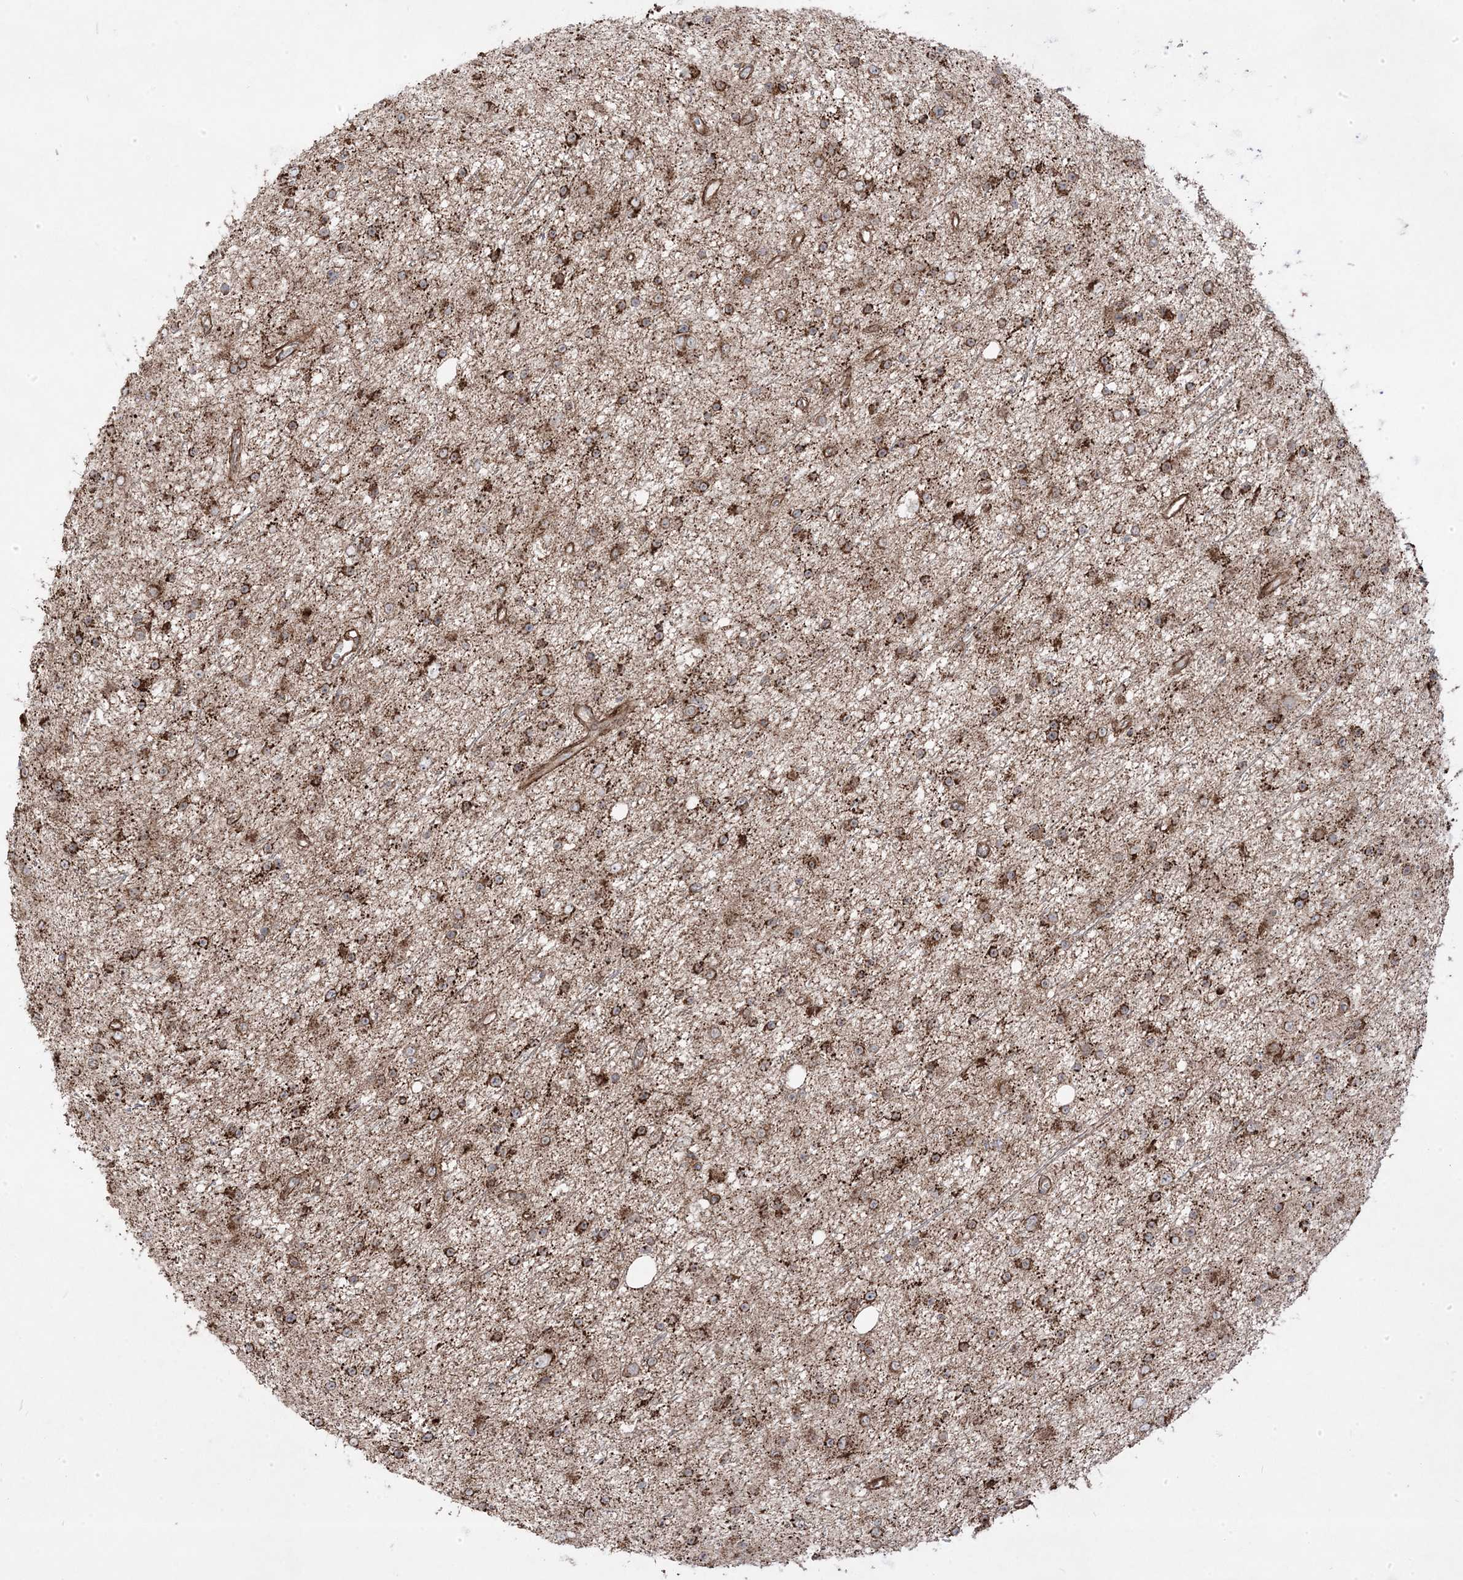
{"staining": {"intensity": "moderate", "quantity": ">75%", "location": "cytoplasmic/membranous"}, "tissue": "glioma", "cell_type": "Tumor cells", "image_type": "cancer", "snomed": [{"axis": "morphology", "description": "Glioma, malignant, Low grade"}, {"axis": "topography", "description": "Cerebral cortex"}], "caption": "Moderate cytoplasmic/membranous expression for a protein is present in approximately >75% of tumor cells of malignant low-grade glioma using IHC.", "gene": "CLUAP1", "patient": {"sex": "female", "age": 39}}